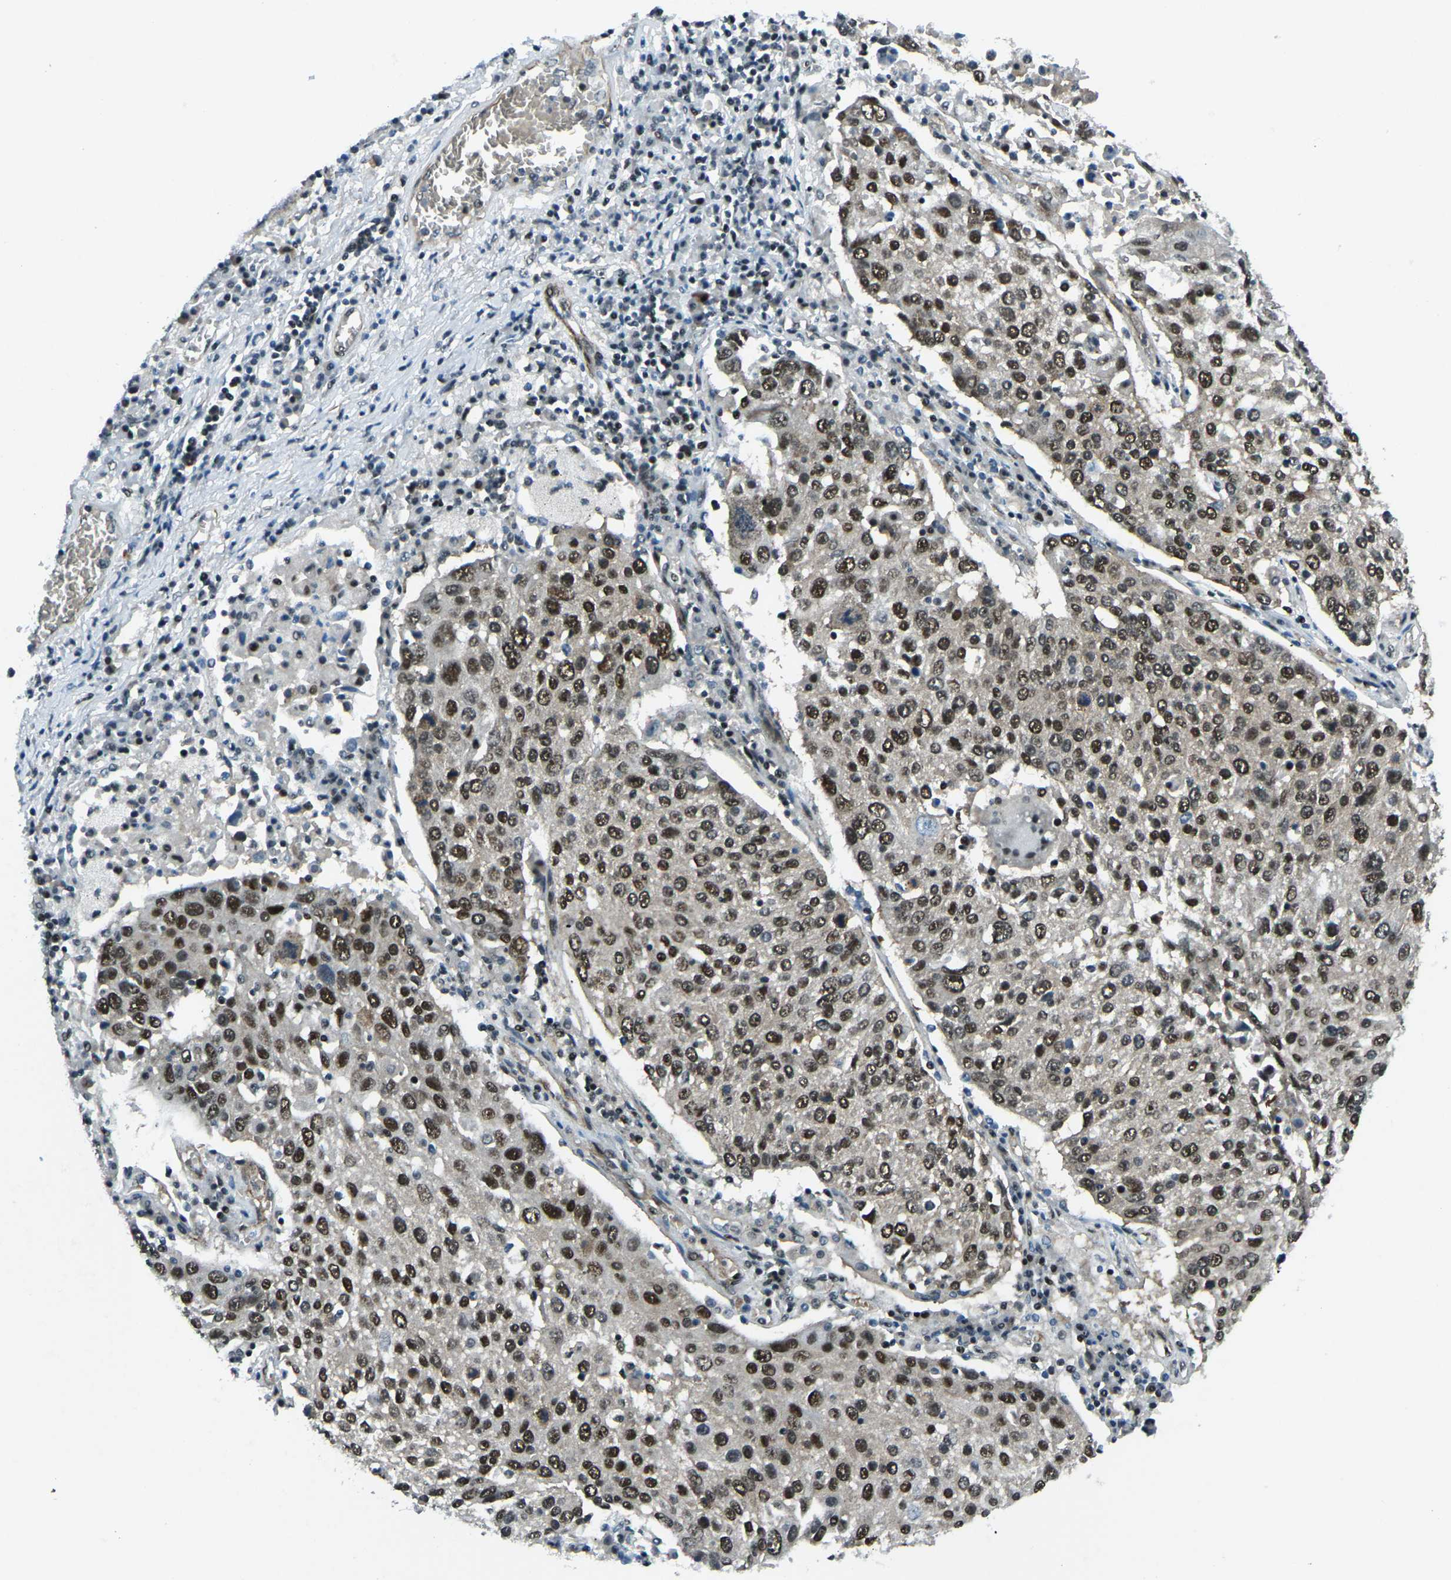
{"staining": {"intensity": "strong", "quantity": ">75%", "location": "nuclear"}, "tissue": "lung cancer", "cell_type": "Tumor cells", "image_type": "cancer", "snomed": [{"axis": "morphology", "description": "Squamous cell carcinoma, NOS"}, {"axis": "topography", "description": "Lung"}], "caption": "DAB immunohistochemical staining of lung cancer displays strong nuclear protein positivity in approximately >75% of tumor cells.", "gene": "PRCC", "patient": {"sex": "male", "age": 65}}